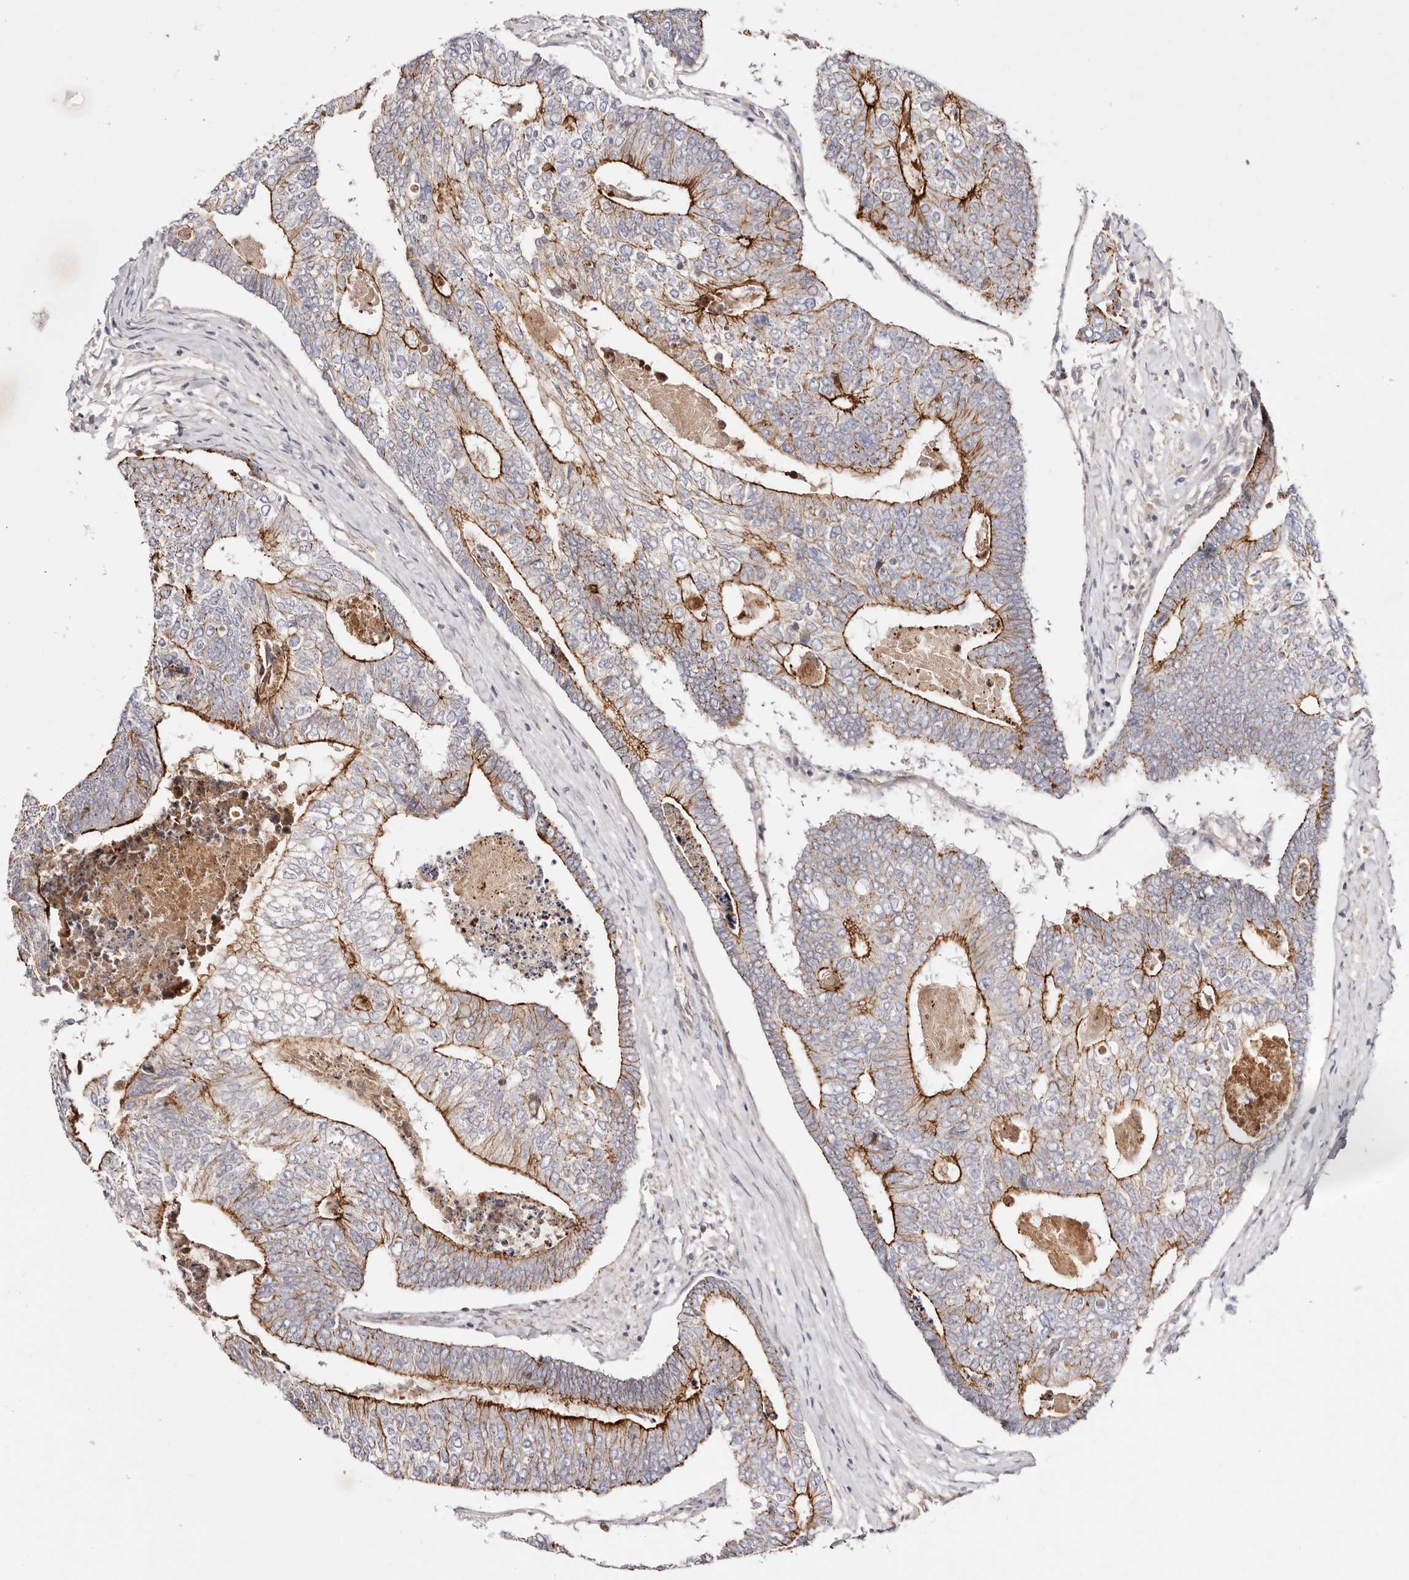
{"staining": {"intensity": "strong", "quantity": "25%-75%", "location": "cytoplasmic/membranous"}, "tissue": "colorectal cancer", "cell_type": "Tumor cells", "image_type": "cancer", "snomed": [{"axis": "morphology", "description": "Adenocarcinoma, NOS"}, {"axis": "topography", "description": "Colon"}], "caption": "Colorectal cancer tissue shows strong cytoplasmic/membranous positivity in about 25%-75% of tumor cells", "gene": "SLC35B2", "patient": {"sex": "female", "age": 67}}